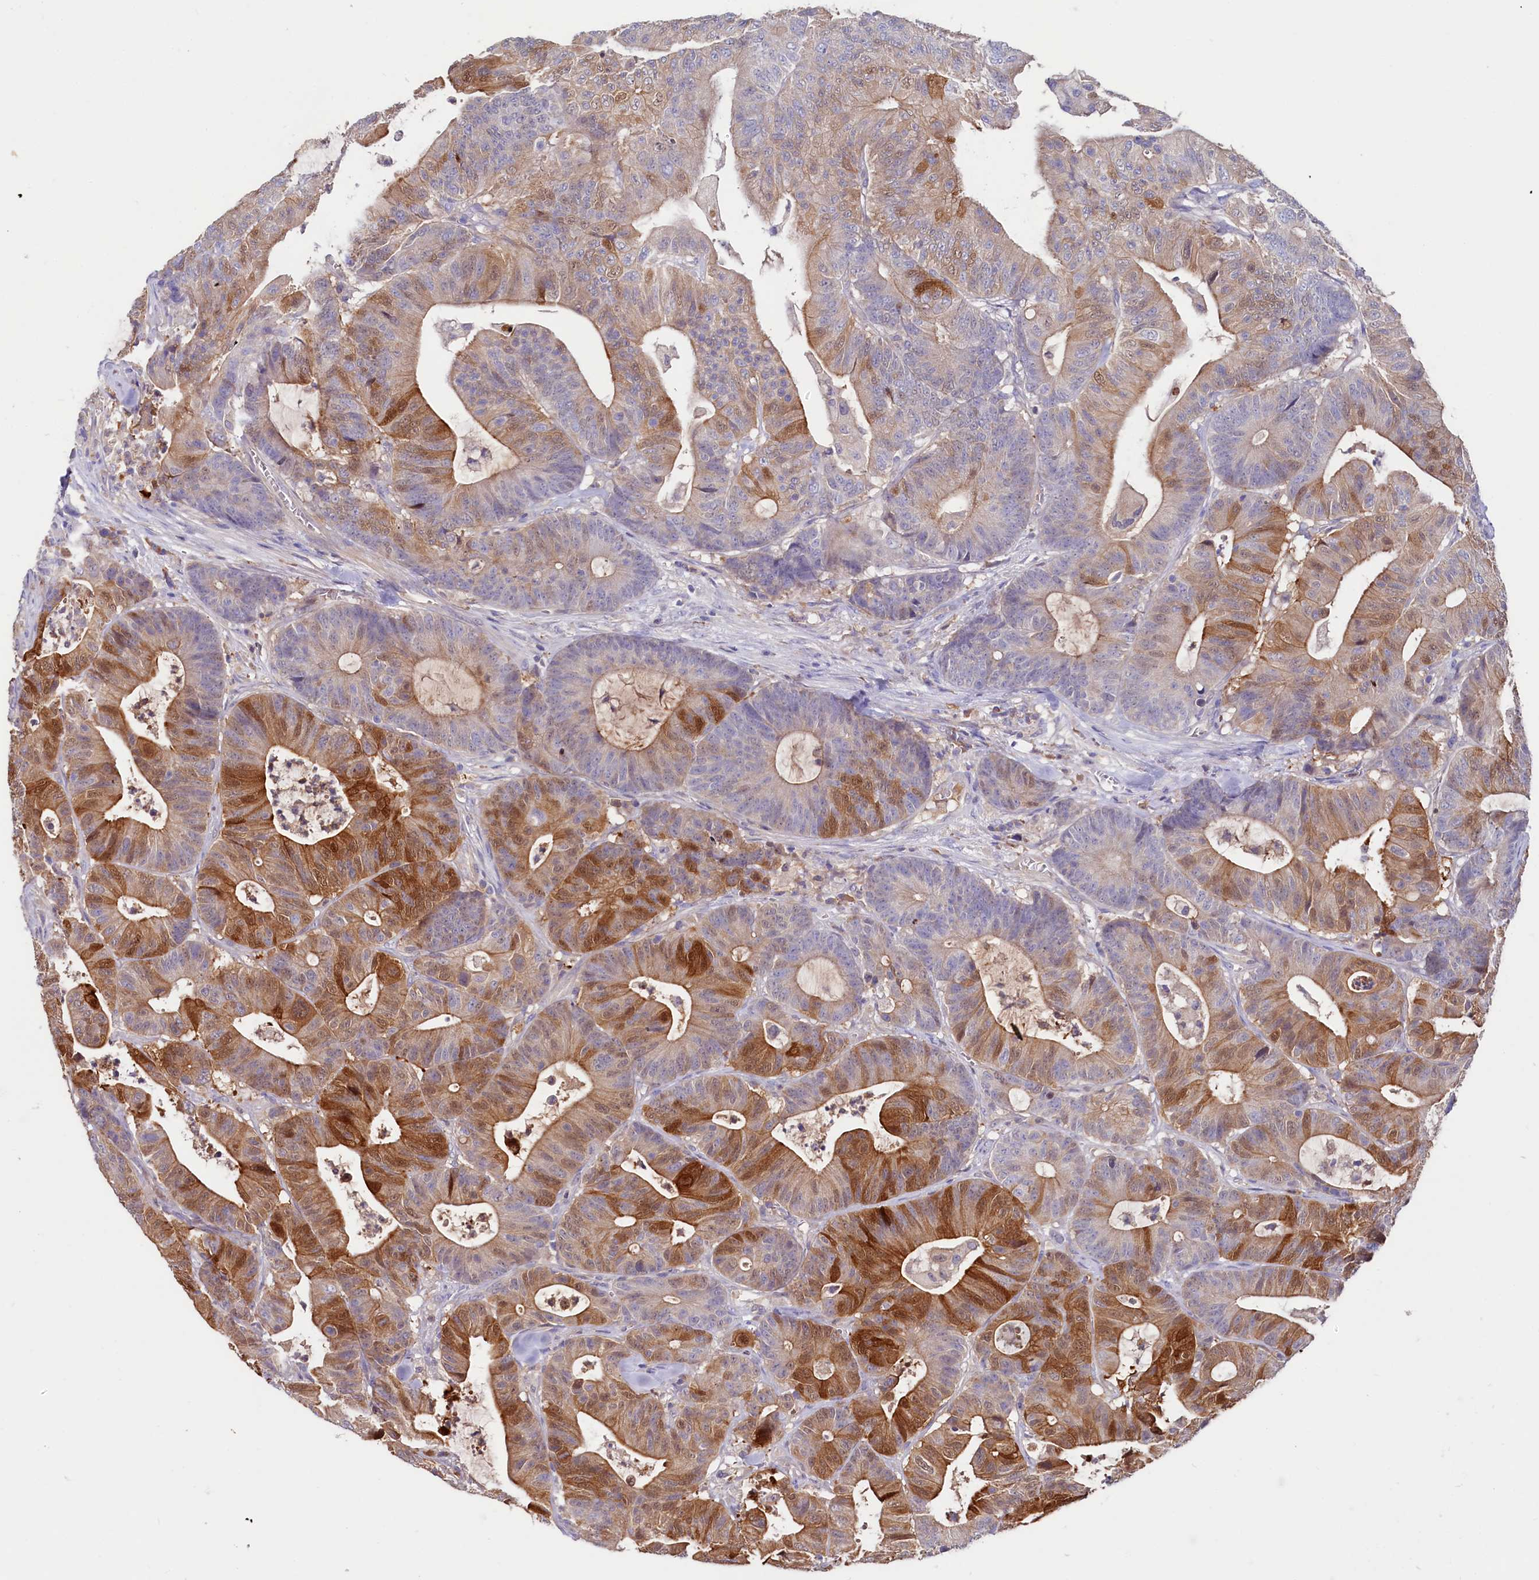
{"staining": {"intensity": "strong", "quantity": "25%-75%", "location": "cytoplasmic/membranous,nuclear"}, "tissue": "colorectal cancer", "cell_type": "Tumor cells", "image_type": "cancer", "snomed": [{"axis": "morphology", "description": "Adenocarcinoma, NOS"}, {"axis": "topography", "description": "Colon"}], "caption": "The immunohistochemical stain highlights strong cytoplasmic/membranous and nuclear expression in tumor cells of colorectal cancer tissue.", "gene": "IL17RD", "patient": {"sex": "female", "age": 84}}